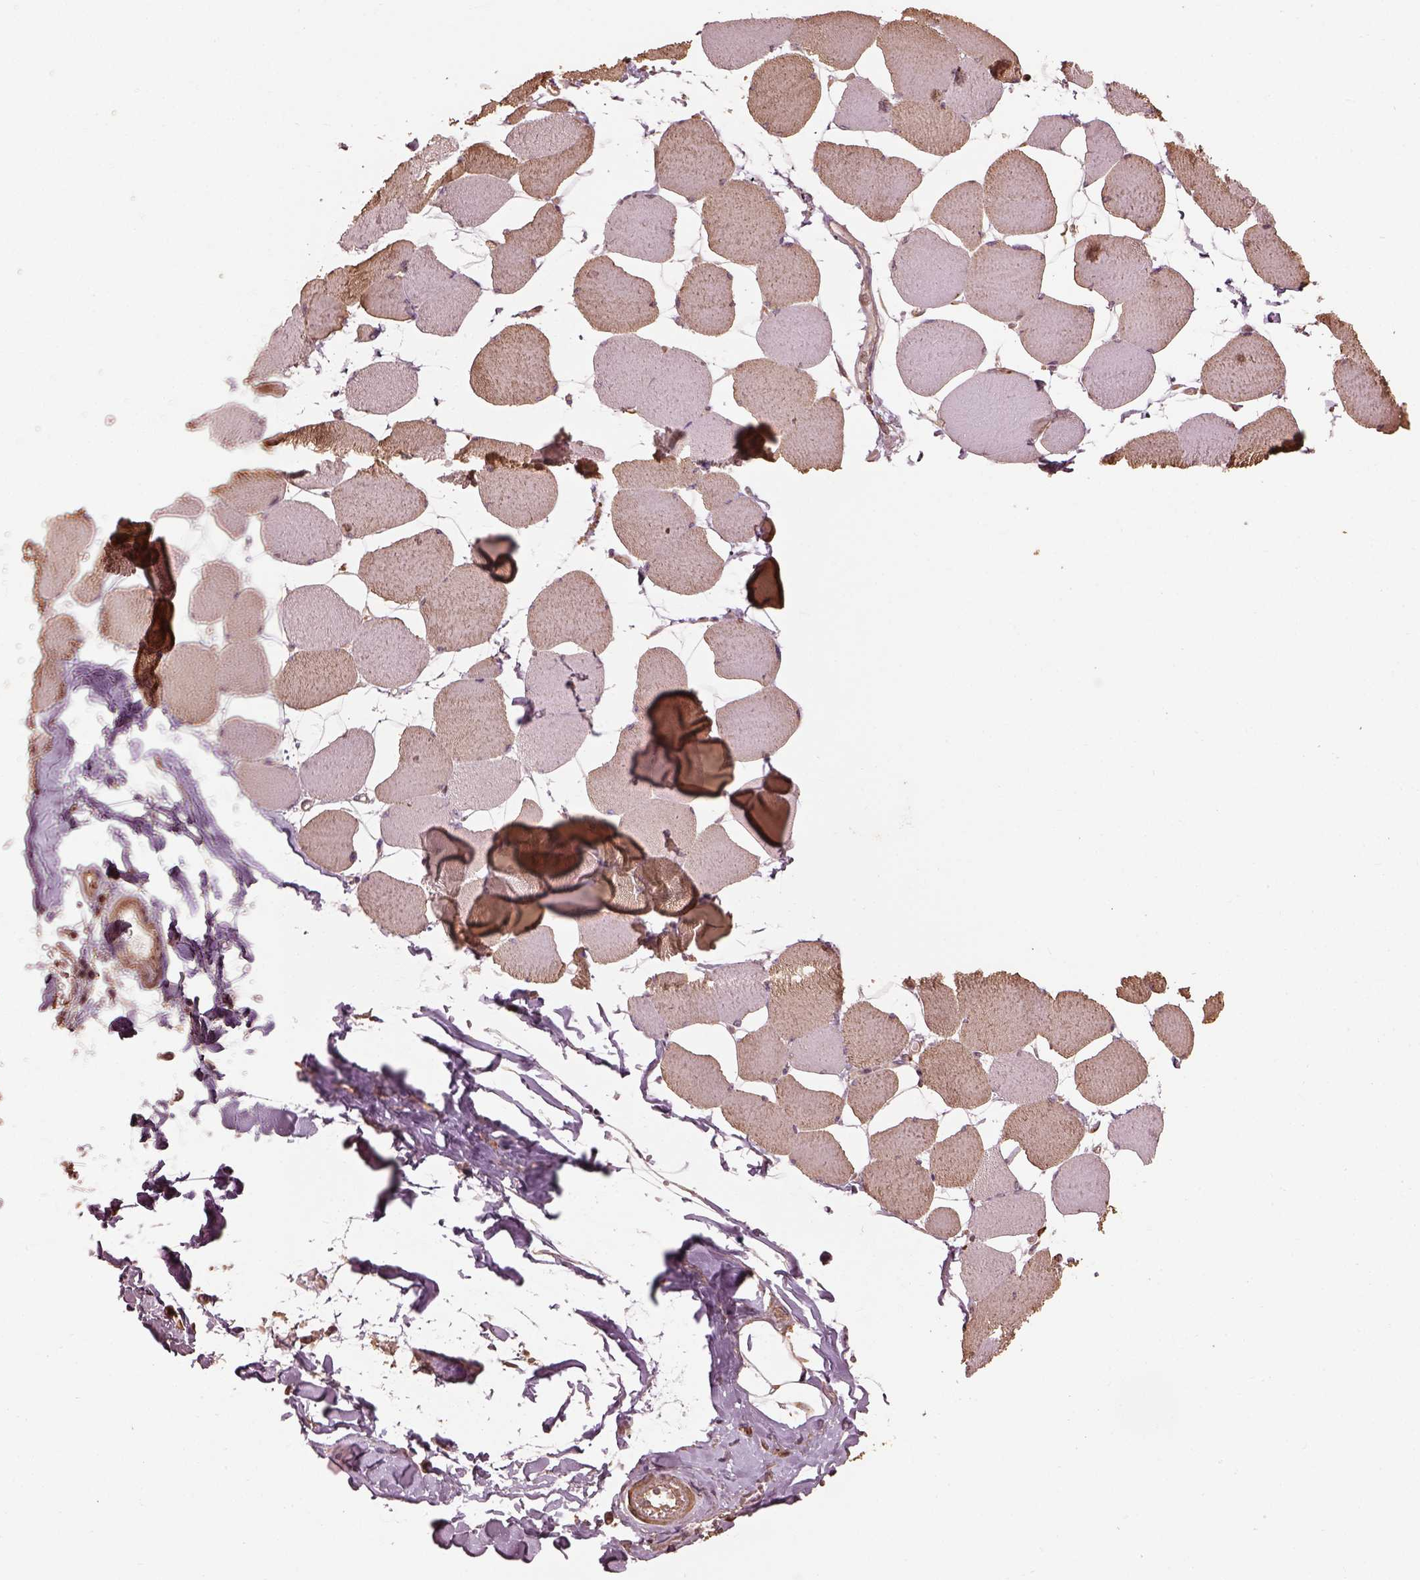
{"staining": {"intensity": "strong", "quantity": "<25%", "location": "cytoplasmic/membranous"}, "tissue": "skeletal muscle", "cell_type": "Myocytes", "image_type": "normal", "snomed": [{"axis": "morphology", "description": "Normal tissue, NOS"}, {"axis": "topography", "description": "Skeletal muscle"}], "caption": "IHC micrograph of unremarkable skeletal muscle stained for a protein (brown), which reveals medium levels of strong cytoplasmic/membranous staining in approximately <25% of myocytes.", "gene": "METTL4", "patient": {"sex": "female", "age": 75}}